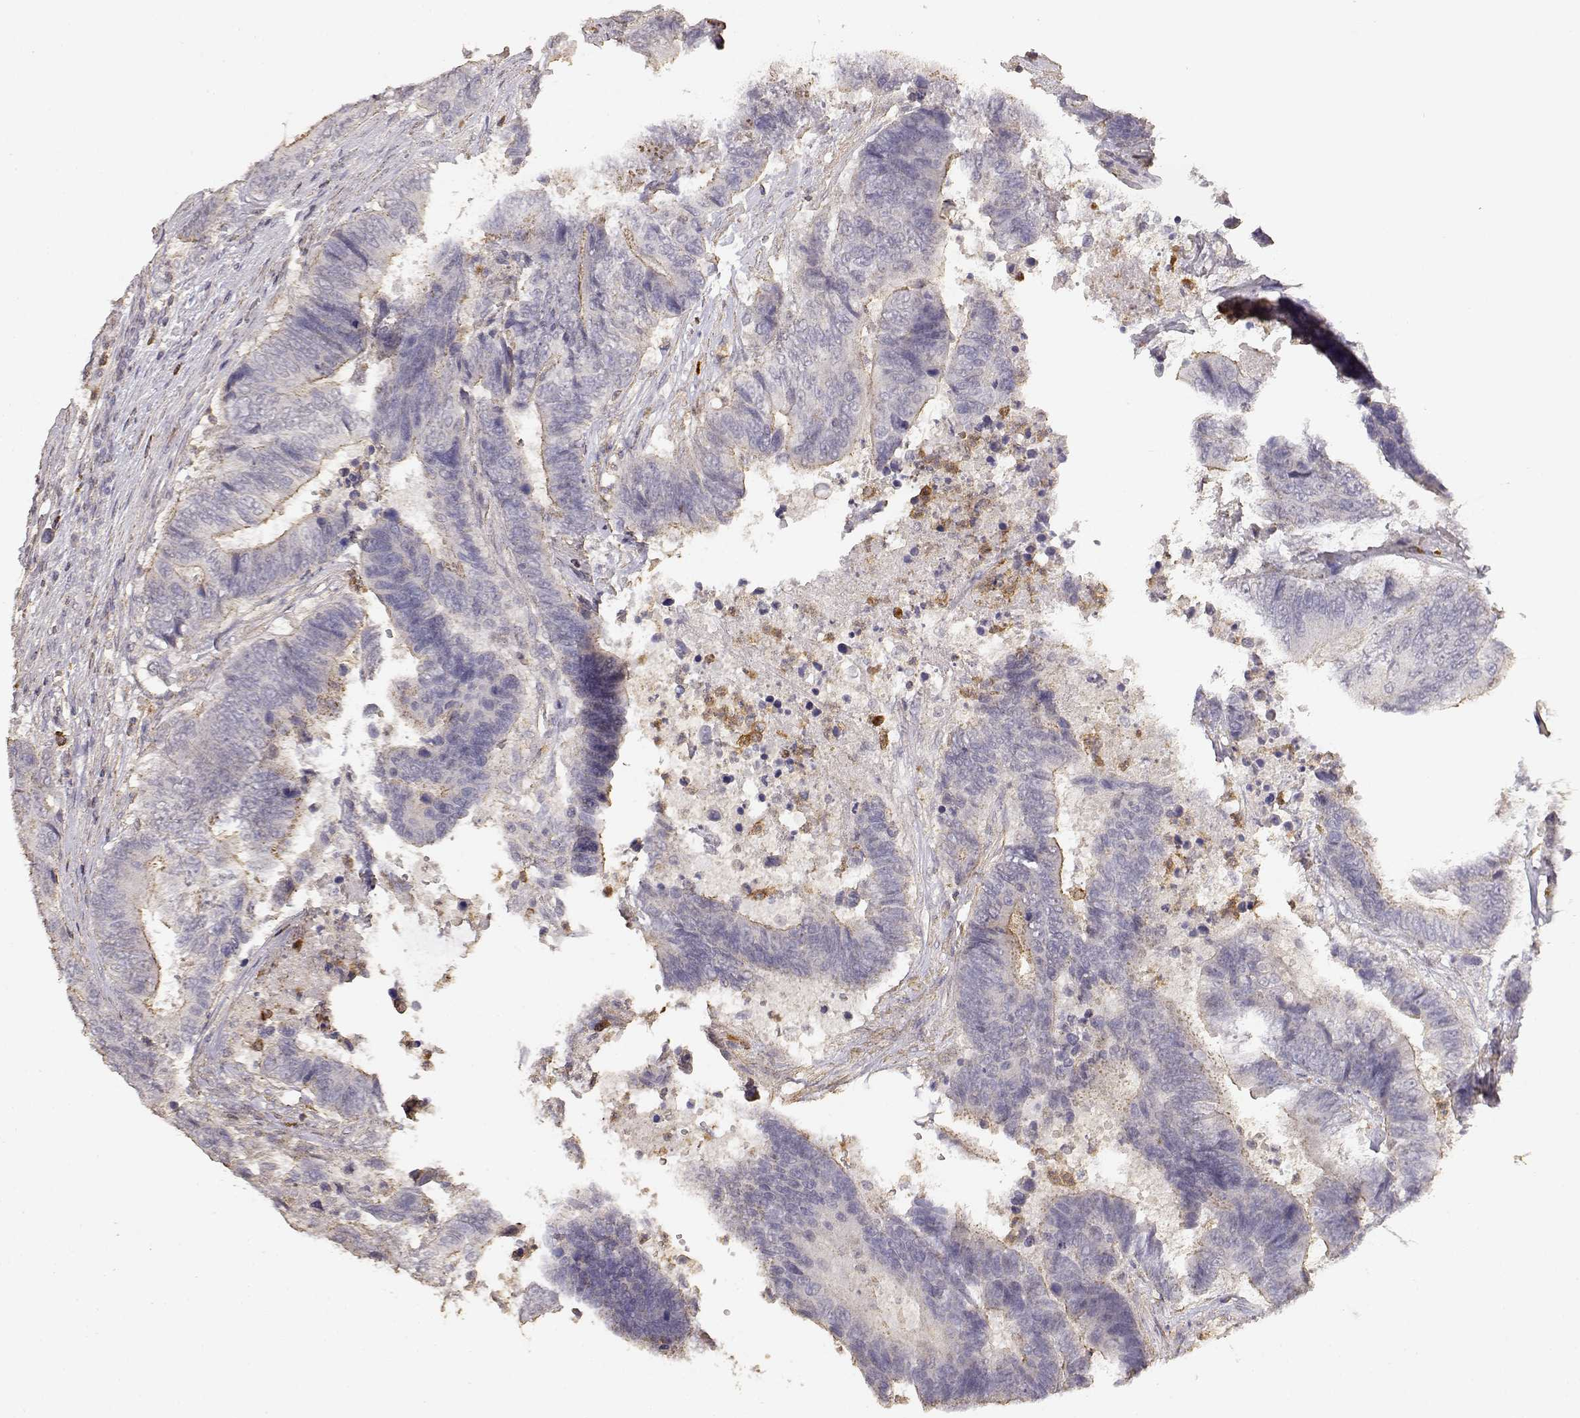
{"staining": {"intensity": "weak", "quantity": "25%-75%", "location": "cytoplasmic/membranous"}, "tissue": "colorectal cancer", "cell_type": "Tumor cells", "image_type": "cancer", "snomed": [{"axis": "morphology", "description": "Adenocarcinoma, NOS"}, {"axis": "topography", "description": "Colon"}], "caption": "Weak cytoplasmic/membranous protein expression is present in approximately 25%-75% of tumor cells in colorectal cancer (adenocarcinoma).", "gene": "TNFRSF10C", "patient": {"sex": "female", "age": 48}}